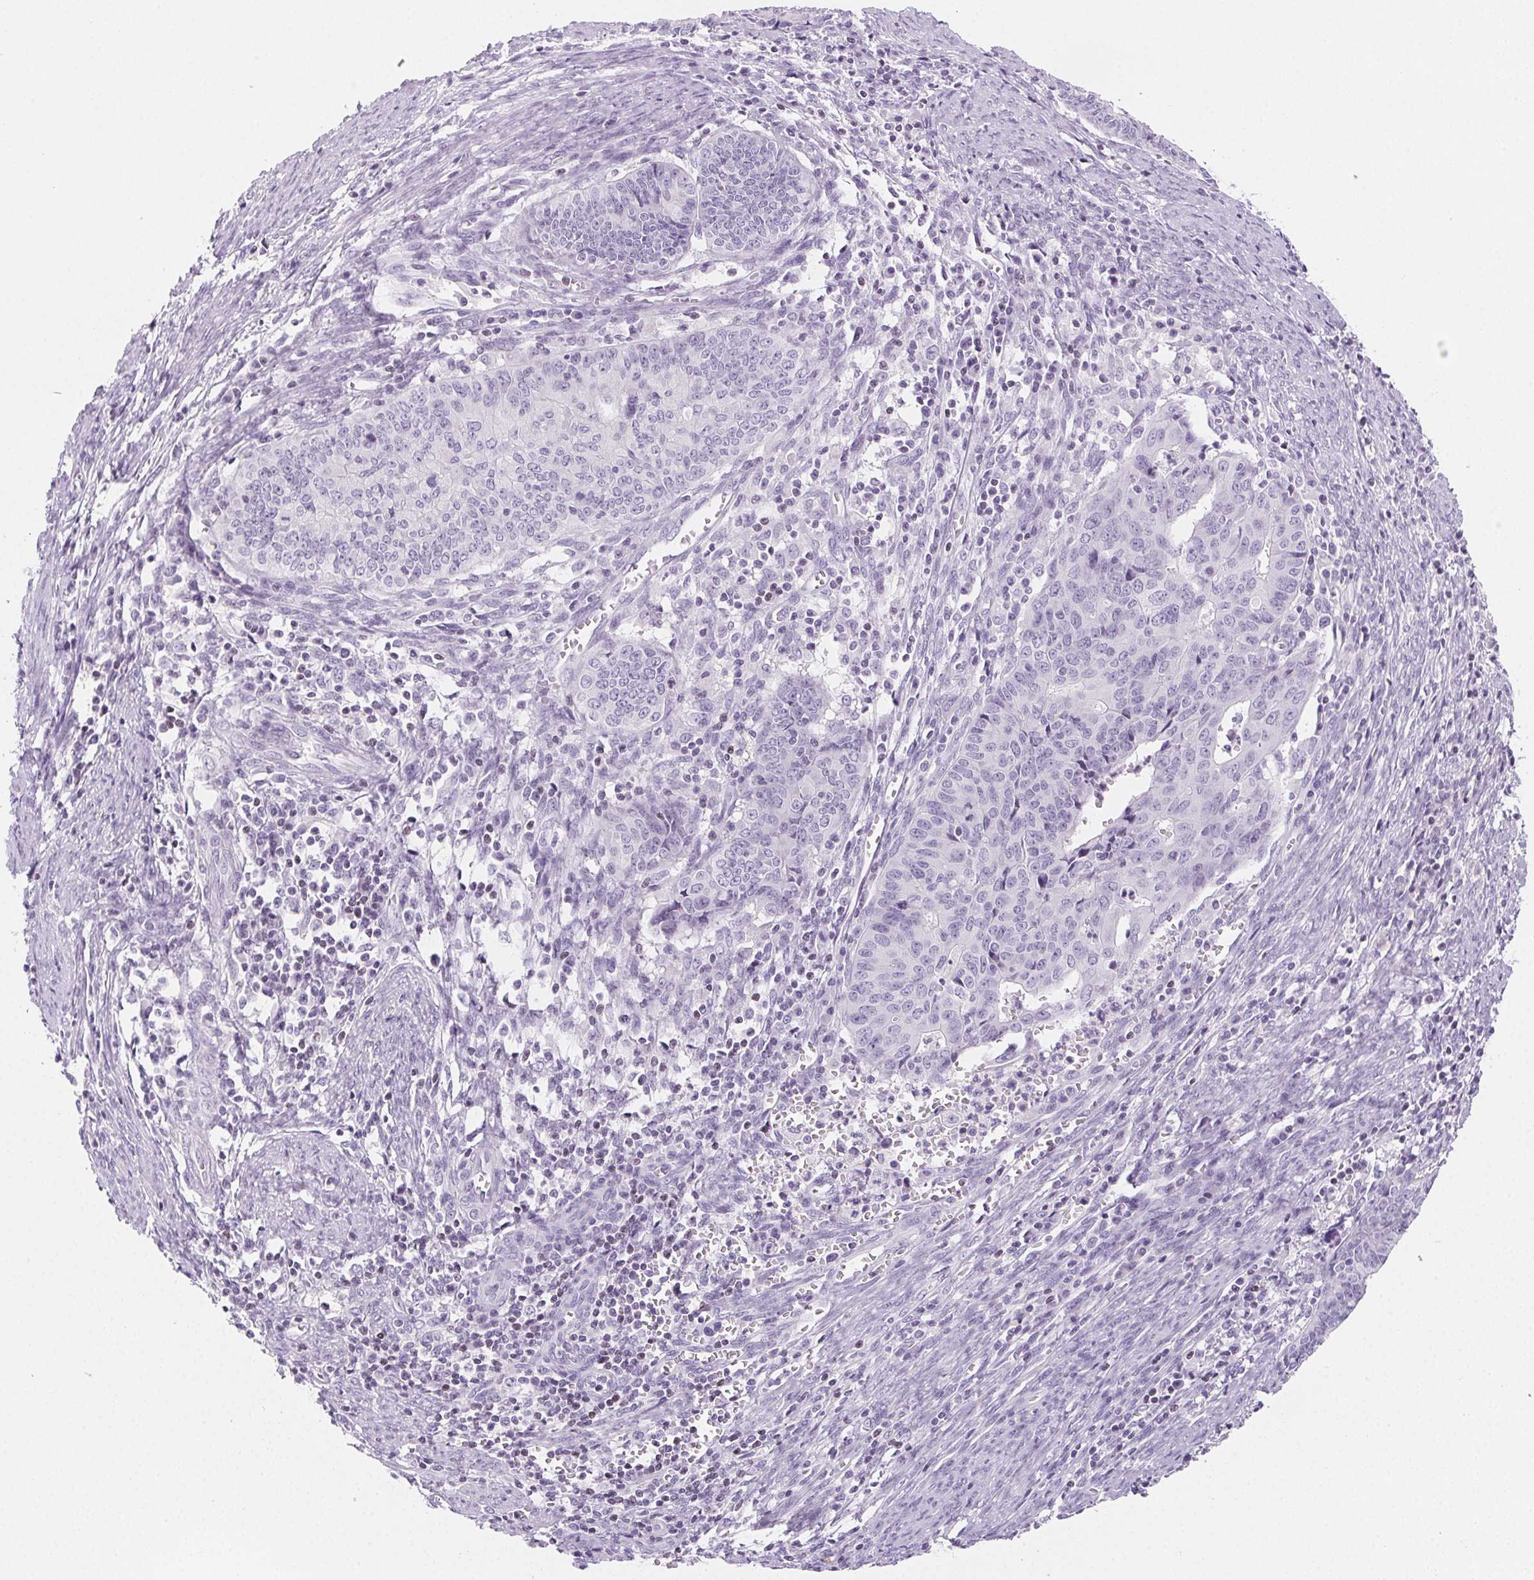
{"staining": {"intensity": "negative", "quantity": "none", "location": "none"}, "tissue": "endometrial cancer", "cell_type": "Tumor cells", "image_type": "cancer", "snomed": [{"axis": "morphology", "description": "Adenocarcinoma, NOS"}, {"axis": "topography", "description": "Endometrium"}], "caption": "This is an immunohistochemistry (IHC) image of human endometrial cancer (adenocarcinoma). There is no staining in tumor cells.", "gene": "BEND2", "patient": {"sex": "female", "age": 65}}